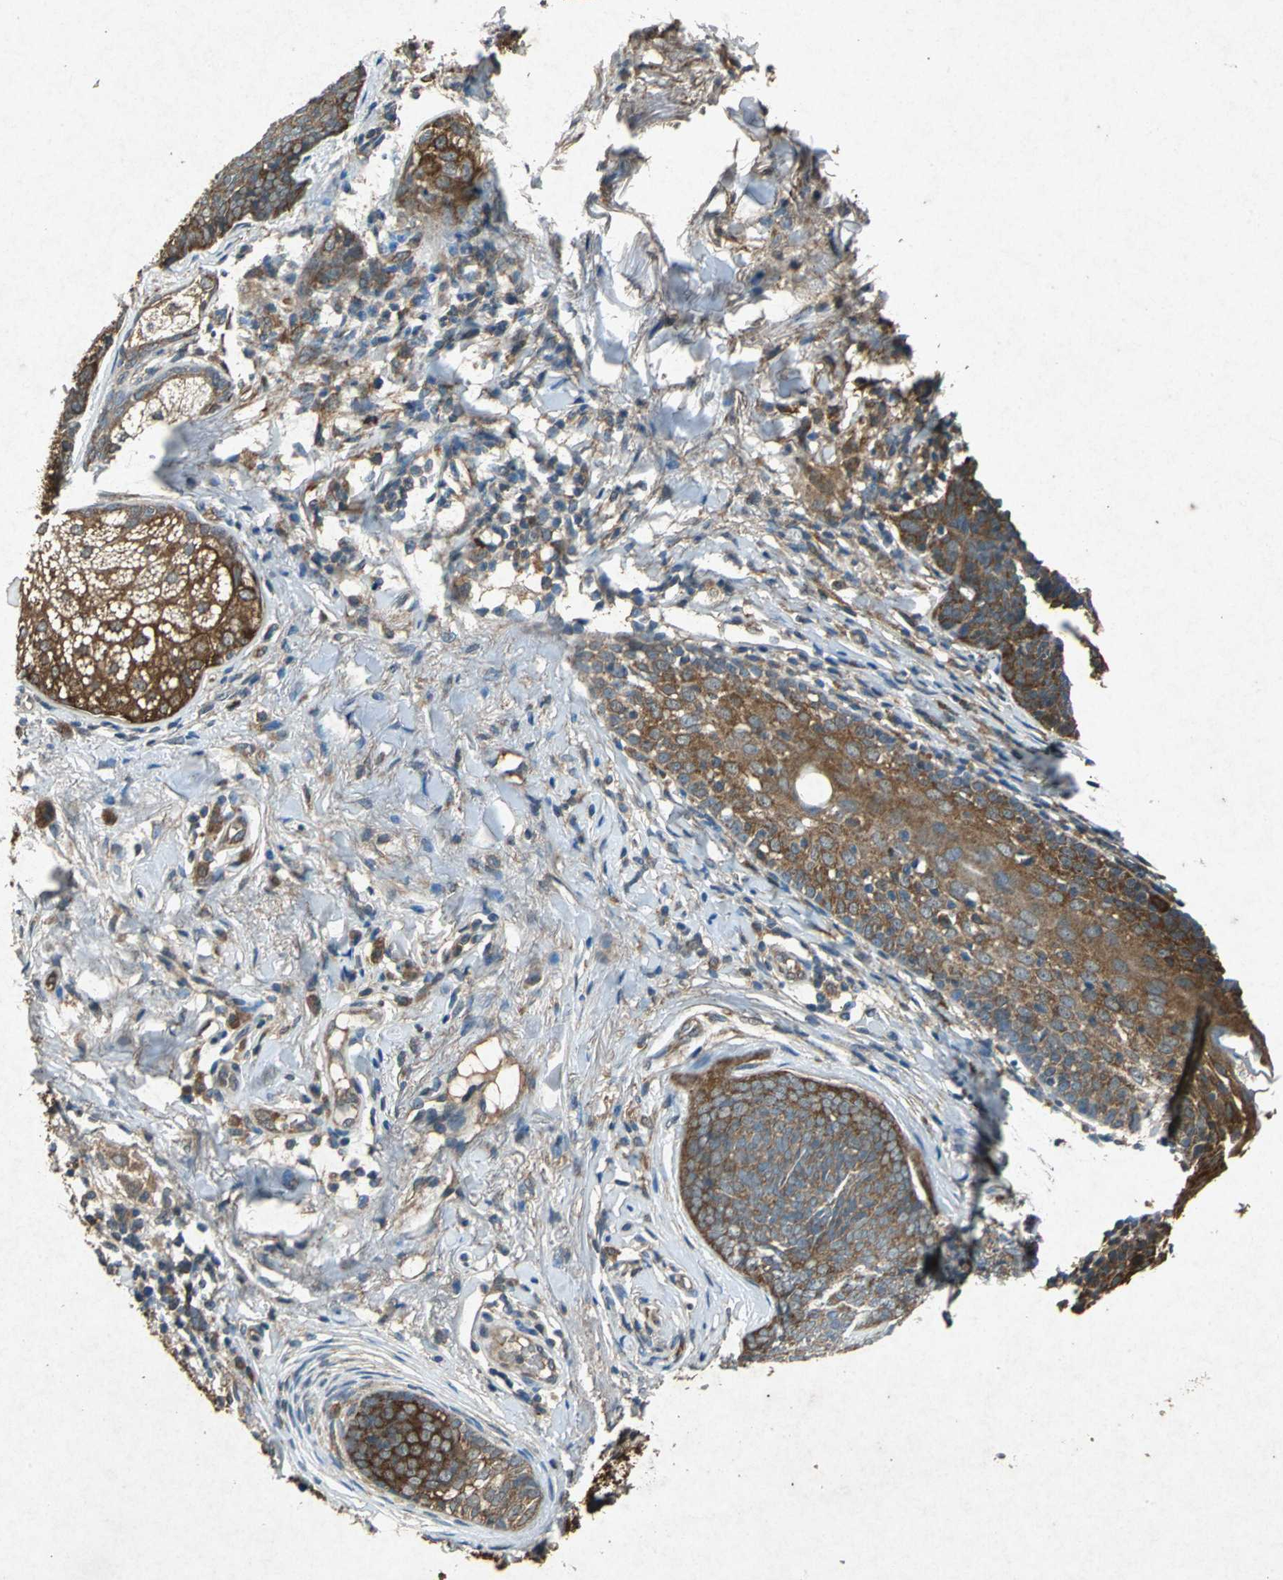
{"staining": {"intensity": "moderate", "quantity": ">75%", "location": "cytoplasmic/membranous"}, "tissue": "skin cancer", "cell_type": "Tumor cells", "image_type": "cancer", "snomed": [{"axis": "morphology", "description": "Basal cell carcinoma"}, {"axis": "topography", "description": "Skin"}], "caption": "This is a micrograph of IHC staining of basal cell carcinoma (skin), which shows moderate expression in the cytoplasmic/membranous of tumor cells.", "gene": "HSP90AB1", "patient": {"sex": "female", "age": 64}}